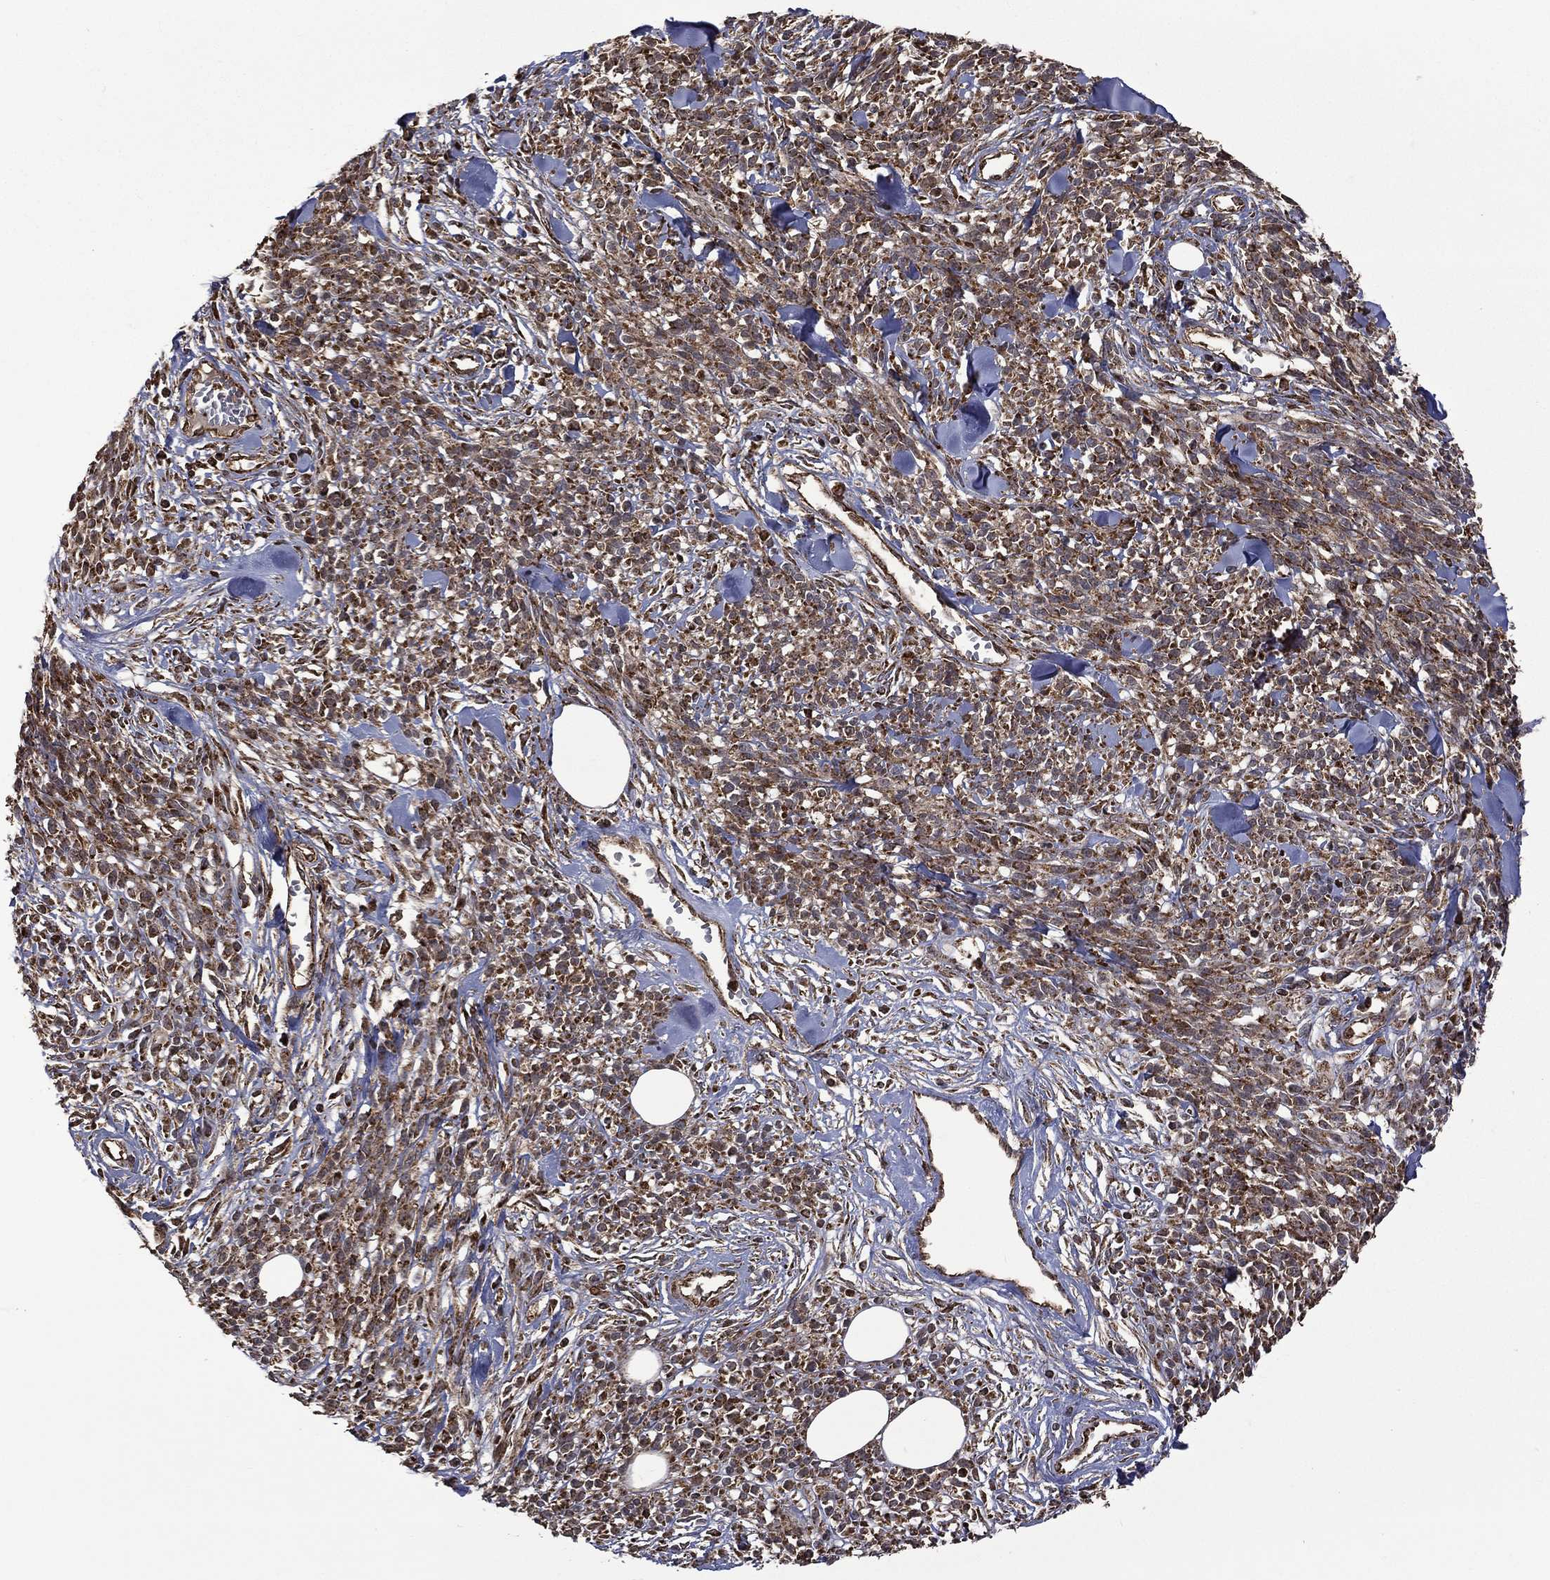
{"staining": {"intensity": "moderate", "quantity": ">75%", "location": "cytoplasmic/membranous"}, "tissue": "melanoma", "cell_type": "Tumor cells", "image_type": "cancer", "snomed": [{"axis": "morphology", "description": "Malignant melanoma, NOS"}, {"axis": "topography", "description": "Skin"}, {"axis": "topography", "description": "Skin of trunk"}], "caption": "This histopathology image displays immunohistochemistry staining of melanoma, with medium moderate cytoplasmic/membranous expression in approximately >75% of tumor cells.", "gene": "GIMAP6", "patient": {"sex": "male", "age": 74}}